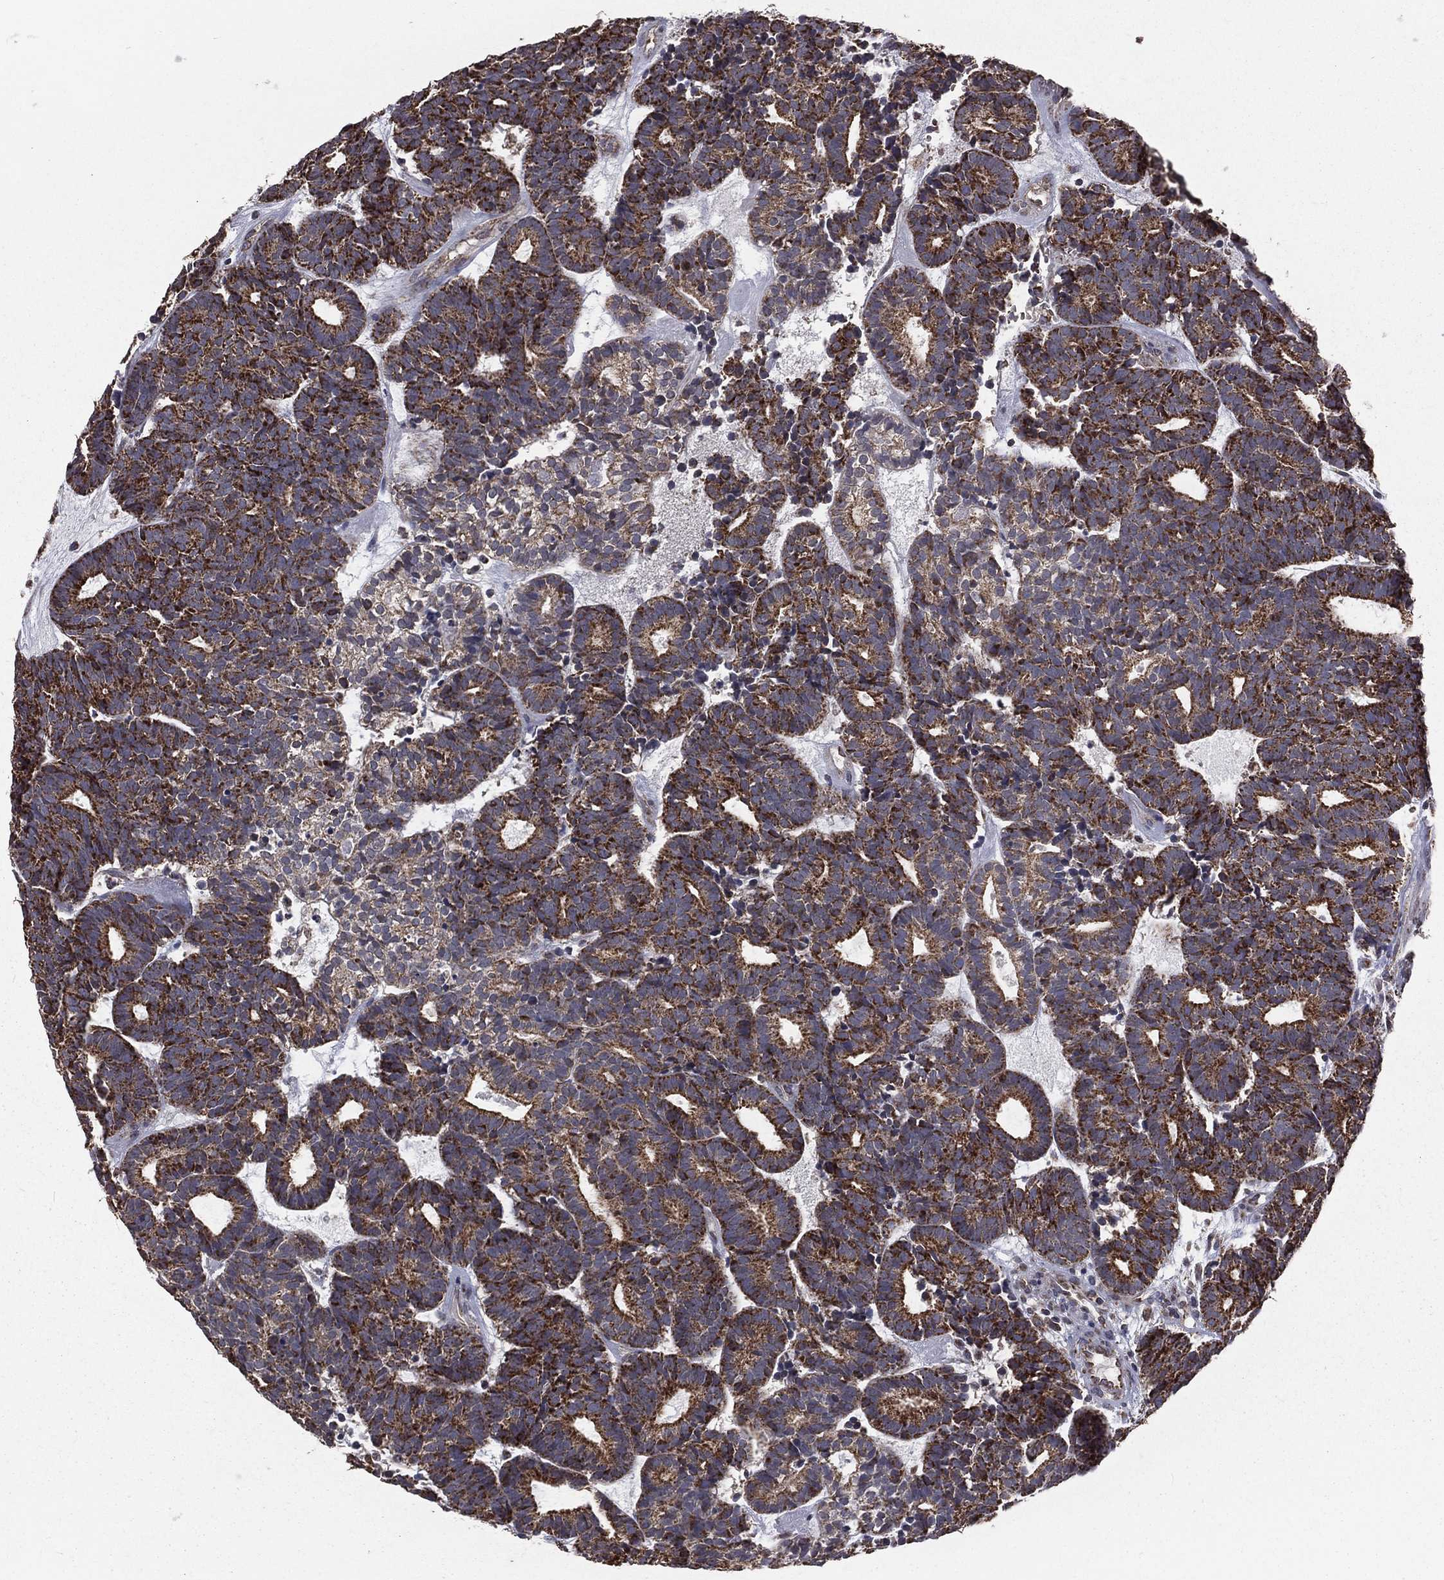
{"staining": {"intensity": "moderate", "quantity": ">75%", "location": "cytoplasmic/membranous"}, "tissue": "head and neck cancer", "cell_type": "Tumor cells", "image_type": "cancer", "snomed": [{"axis": "morphology", "description": "Adenocarcinoma, NOS"}, {"axis": "topography", "description": "Head-Neck"}], "caption": "Approximately >75% of tumor cells in human head and neck cancer reveal moderate cytoplasmic/membranous protein positivity as visualized by brown immunohistochemical staining.", "gene": "MRPL46", "patient": {"sex": "female", "age": 81}}